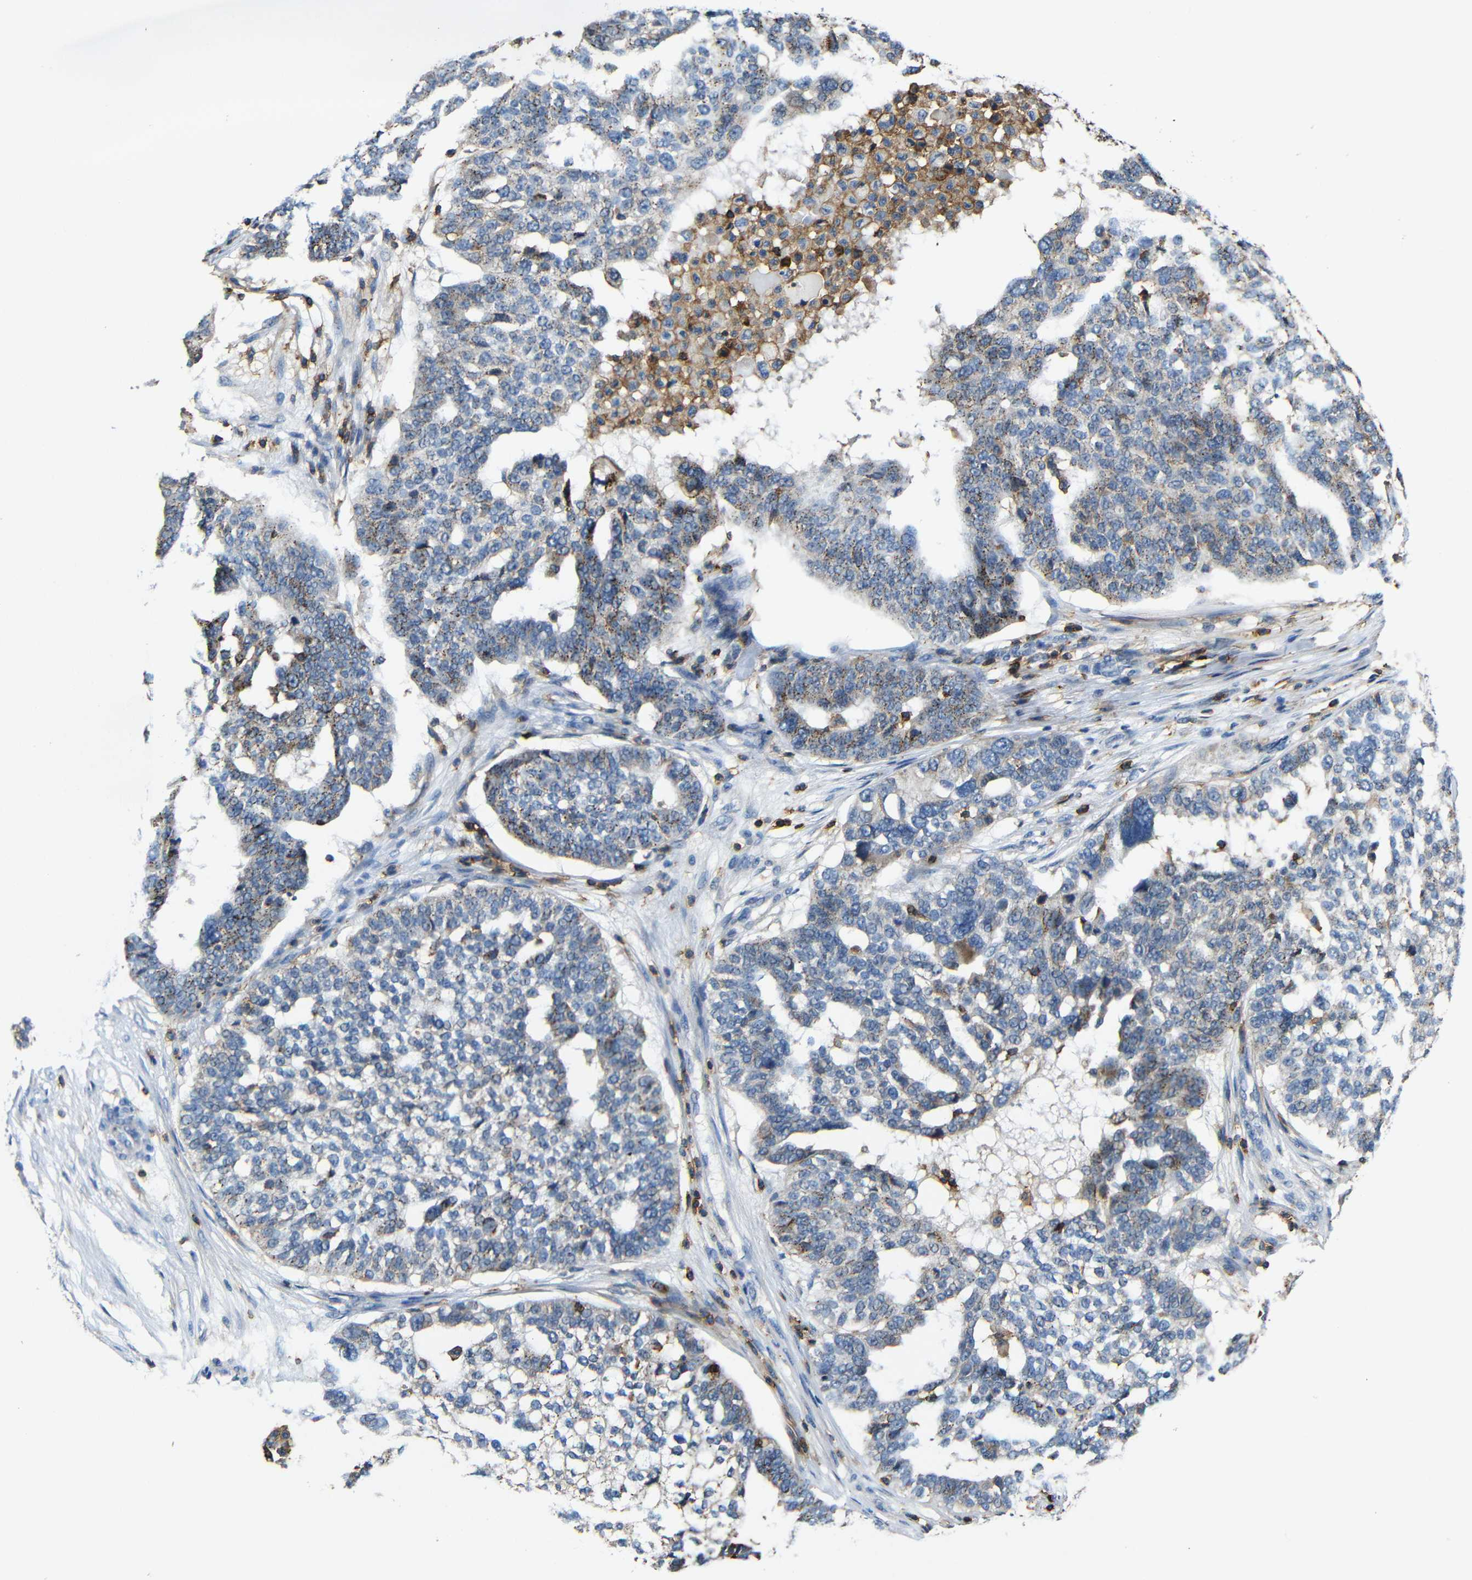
{"staining": {"intensity": "moderate", "quantity": "25%-75%", "location": "cytoplasmic/membranous"}, "tissue": "ovarian cancer", "cell_type": "Tumor cells", "image_type": "cancer", "snomed": [{"axis": "morphology", "description": "Cystadenocarcinoma, serous, NOS"}, {"axis": "topography", "description": "Ovary"}], "caption": "Immunohistochemical staining of serous cystadenocarcinoma (ovarian) shows medium levels of moderate cytoplasmic/membranous staining in about 25%-75% of tumor cells.", "gene": "P2RY12", "patient": {"sex": "female", "age": 59}}